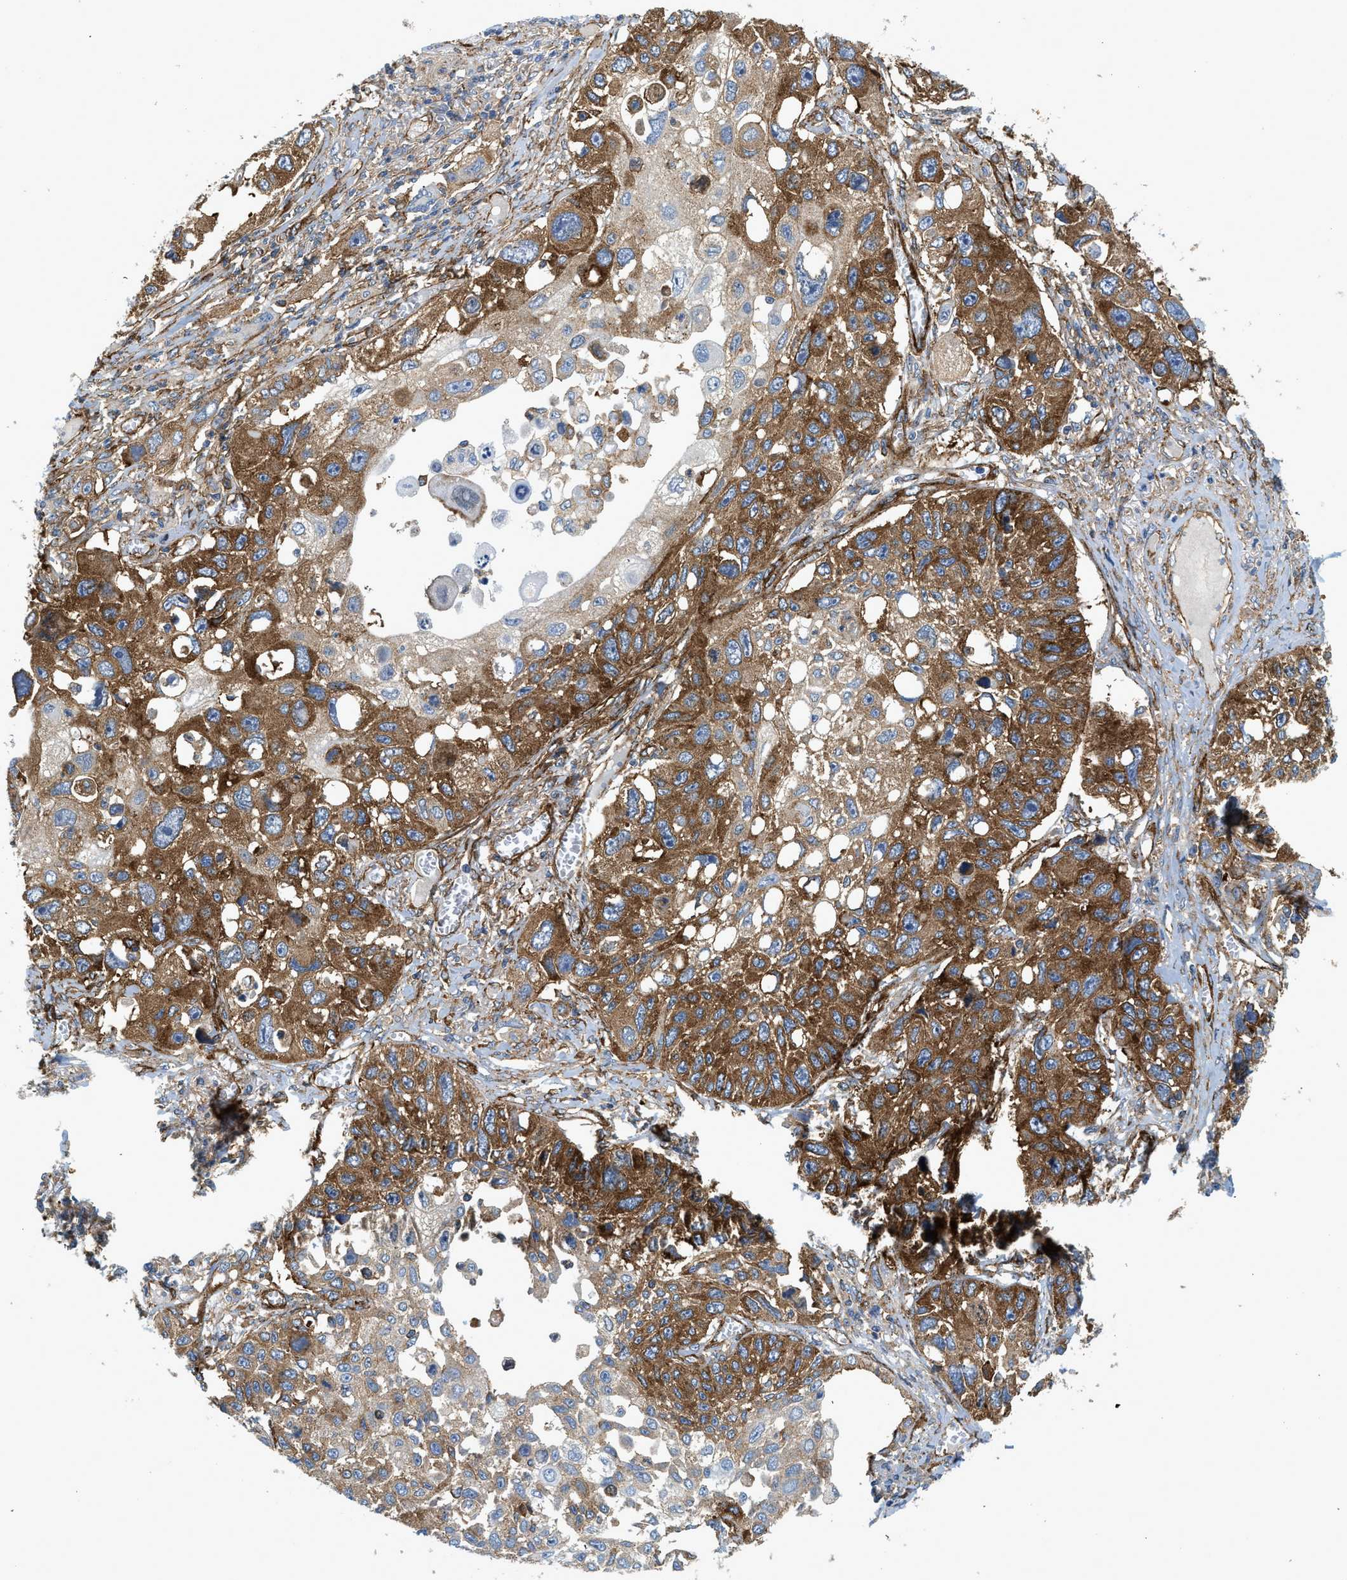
{"staining": {"intensity": "moderate", "quantity": ">75%", "location": "cytoplasmic/membranous"}, "tissue": "lung cancer", "cell_type": "Tumor cells", "image_type": "cancer", "snomed": [{"axis": "morphology", "description": "Squamous cell carcinoma, NOS"}, {"axis": "topography", "description": "Lung"}], "caption": "A photomicrograph showing moderate cytoplasmic/membranous staining in approximately >75% of tumor cells in squamous cell carcinoma (lung), as visualized by brown immunohistochemical staining.", "gene": "HIP1", "patient": {"sex": "male", "age": 71}}